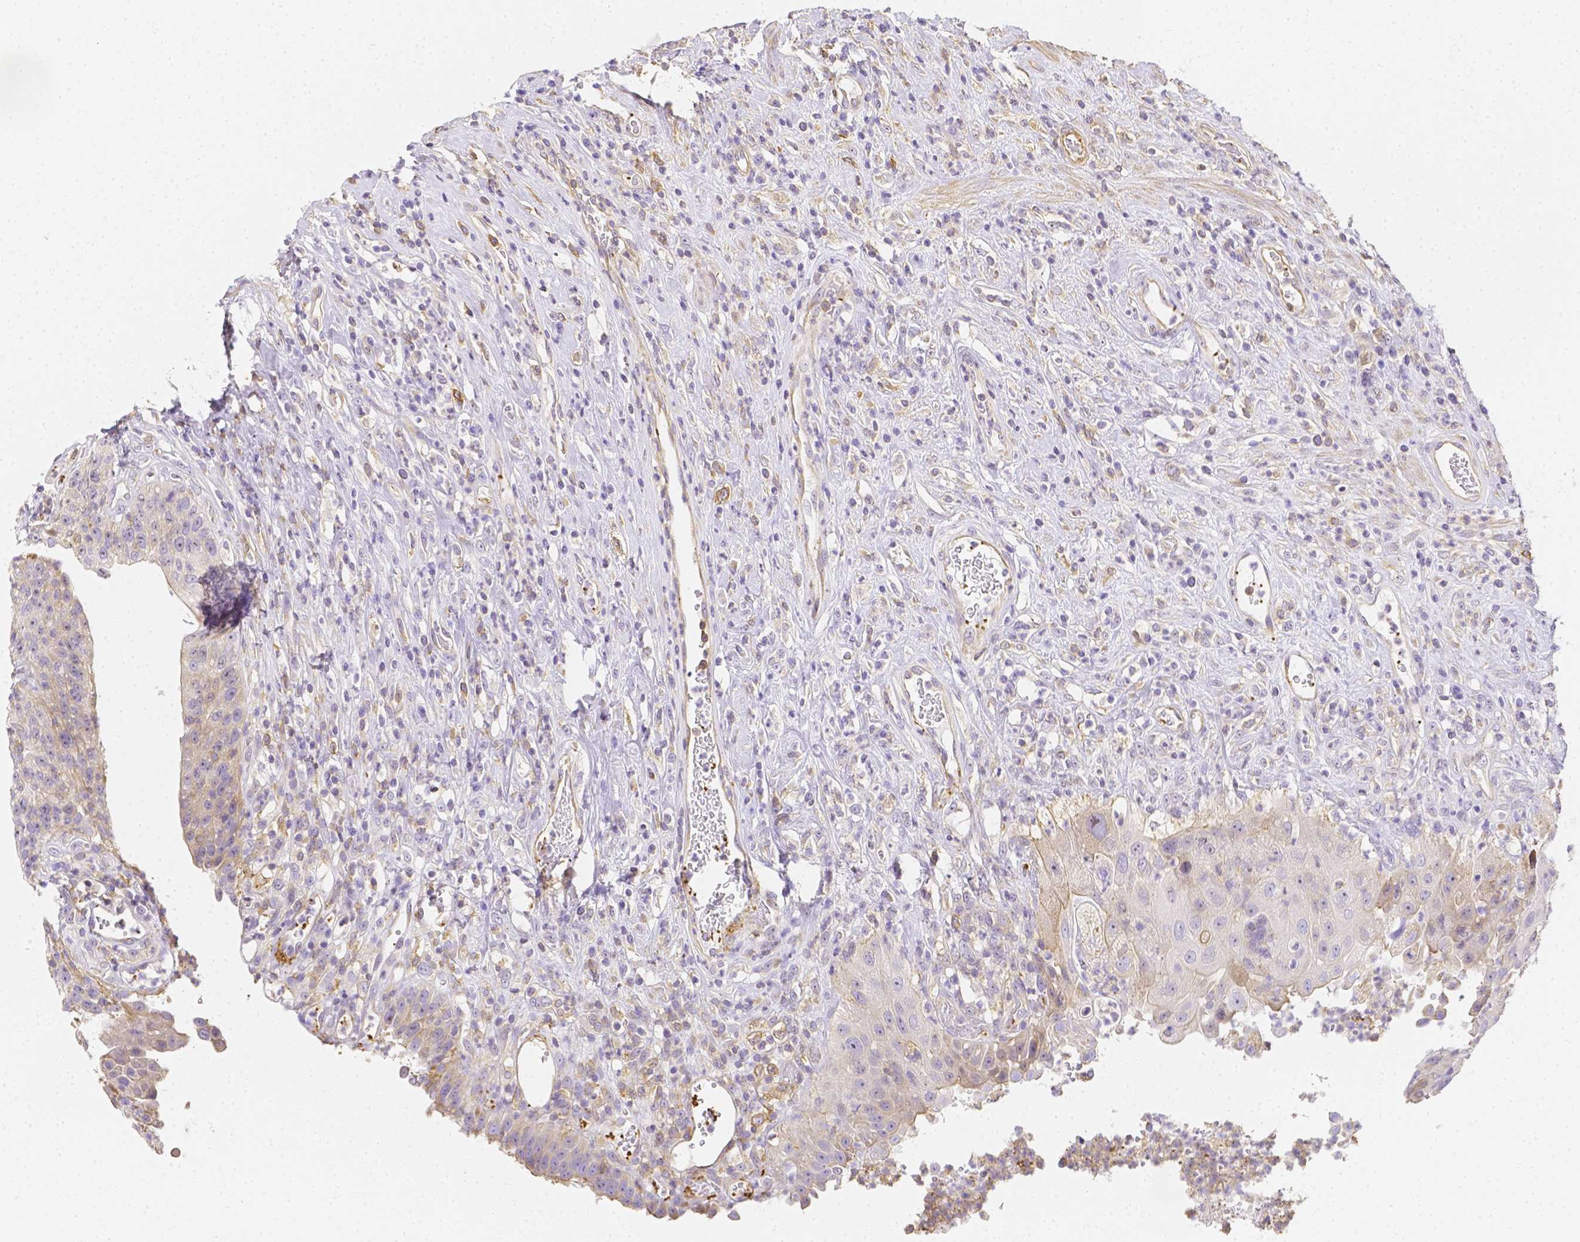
{"staining": {"intensity": "weak", "quantity": "<25%", "location": "cytoplasmic/membranous"}, "tissue": "urinary bladder", "cell_type": "Urothelial cells", "image_type": "normal", "snomed": [{"axis": "morphology", "description": "Normal tissue, NOS"}, {"axis": "topography", "description": "Urinary bladder"}], "caption": "High power microscopy histopathology image of an immunohistochemistry histopathology image of unremarkable urinary bladder, revealing no significant staining in urothelial cells.", "gene": "ASAH2B", "patient": {"sex": "female", "age": 56}}